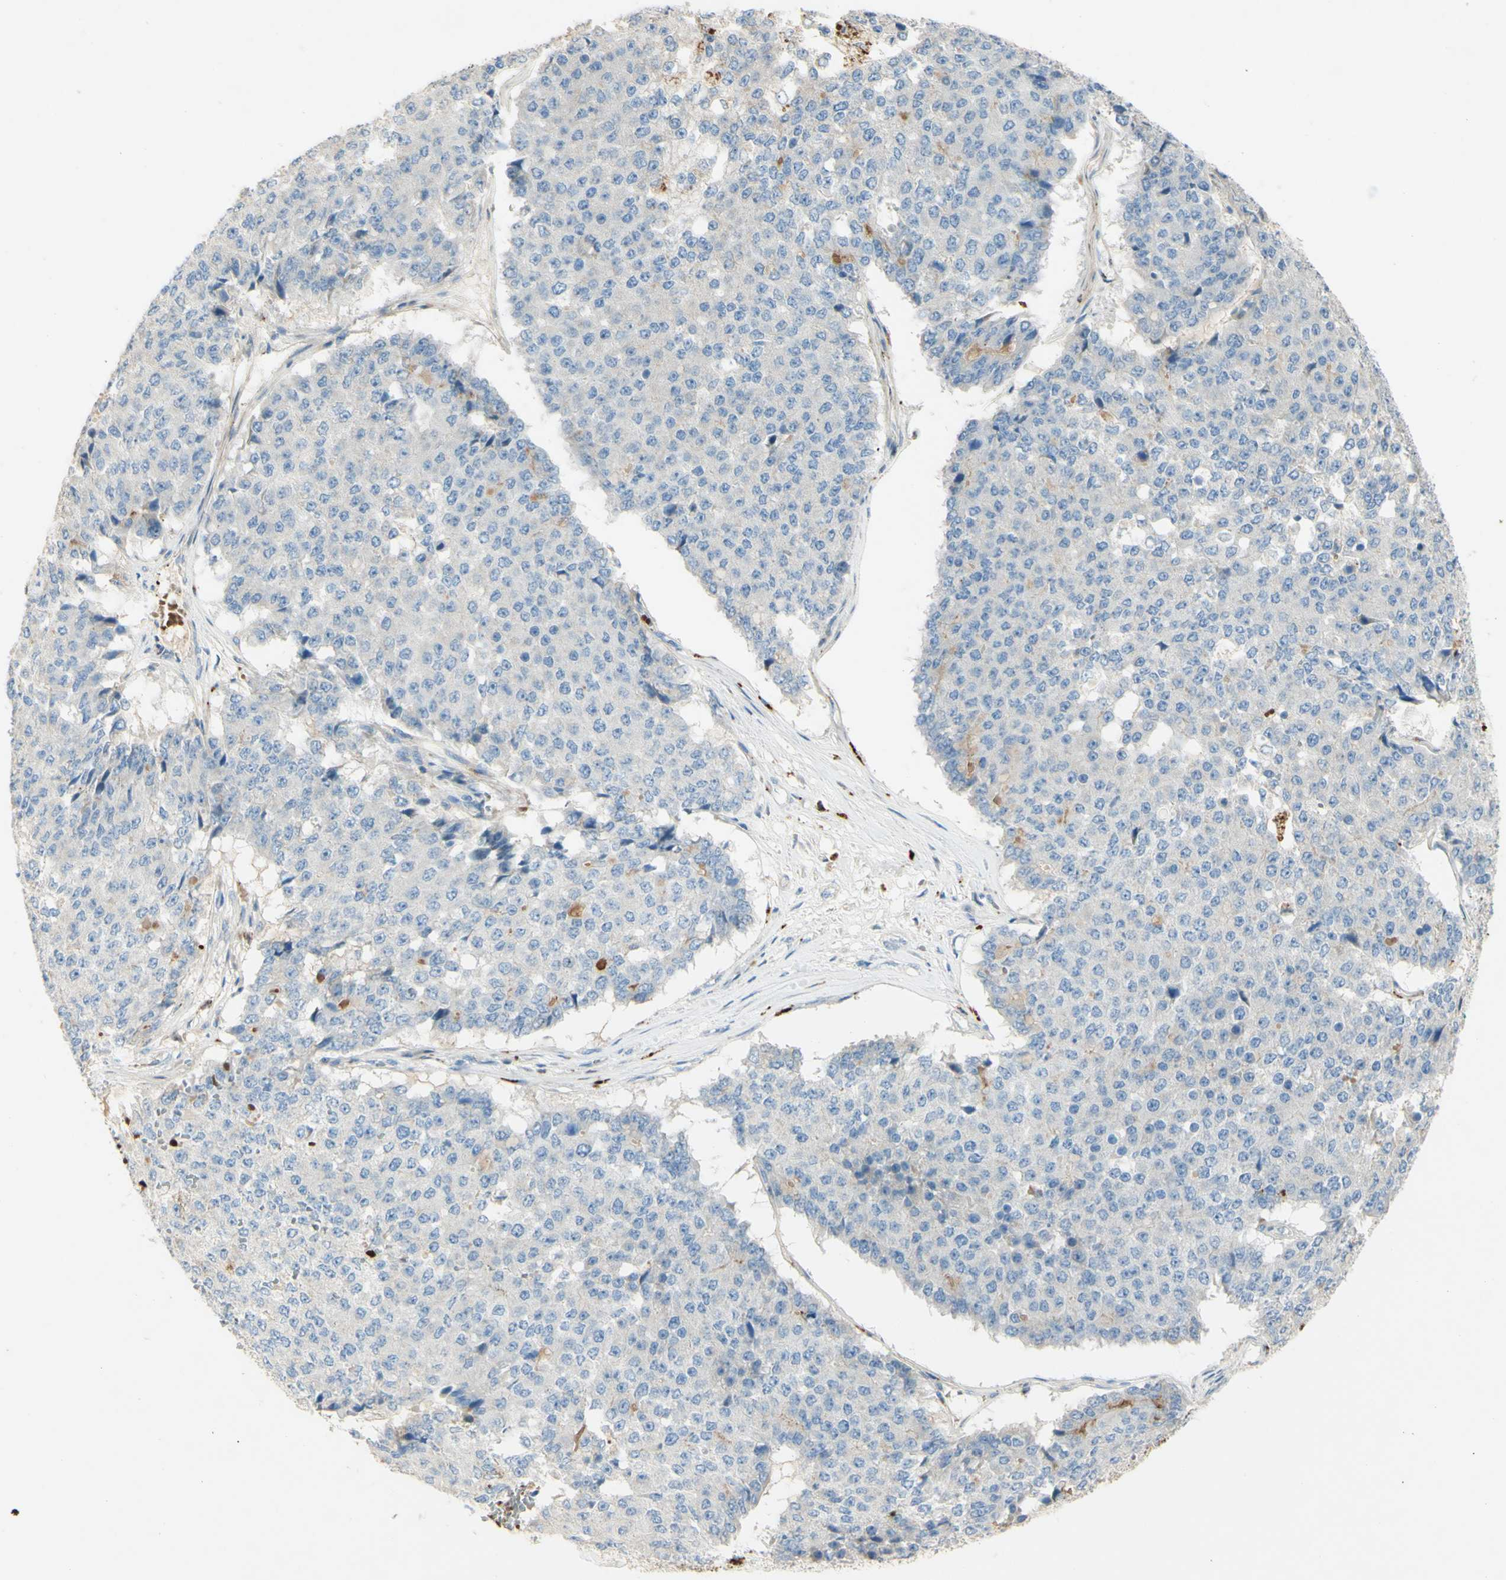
{"staining": {"intensity": "negative", "quantity": "none", "location": "none"}, "tissue": "pancreatic cancer", "cell_type": "Tumor cells", "image_type": "cancer", "snomed": [{"axis": "morphology", "description": "Adenocarcinoma, NOS"}, {"axis": "topography", "description": "Pancreas"}], "caption": "Photomicrograph shows no protein expression in tumor cells of pancreatic cancer (adenocarcinoma) tissue.", "gene": "GAN", "patient": {"sex": "male", "age": 50}}